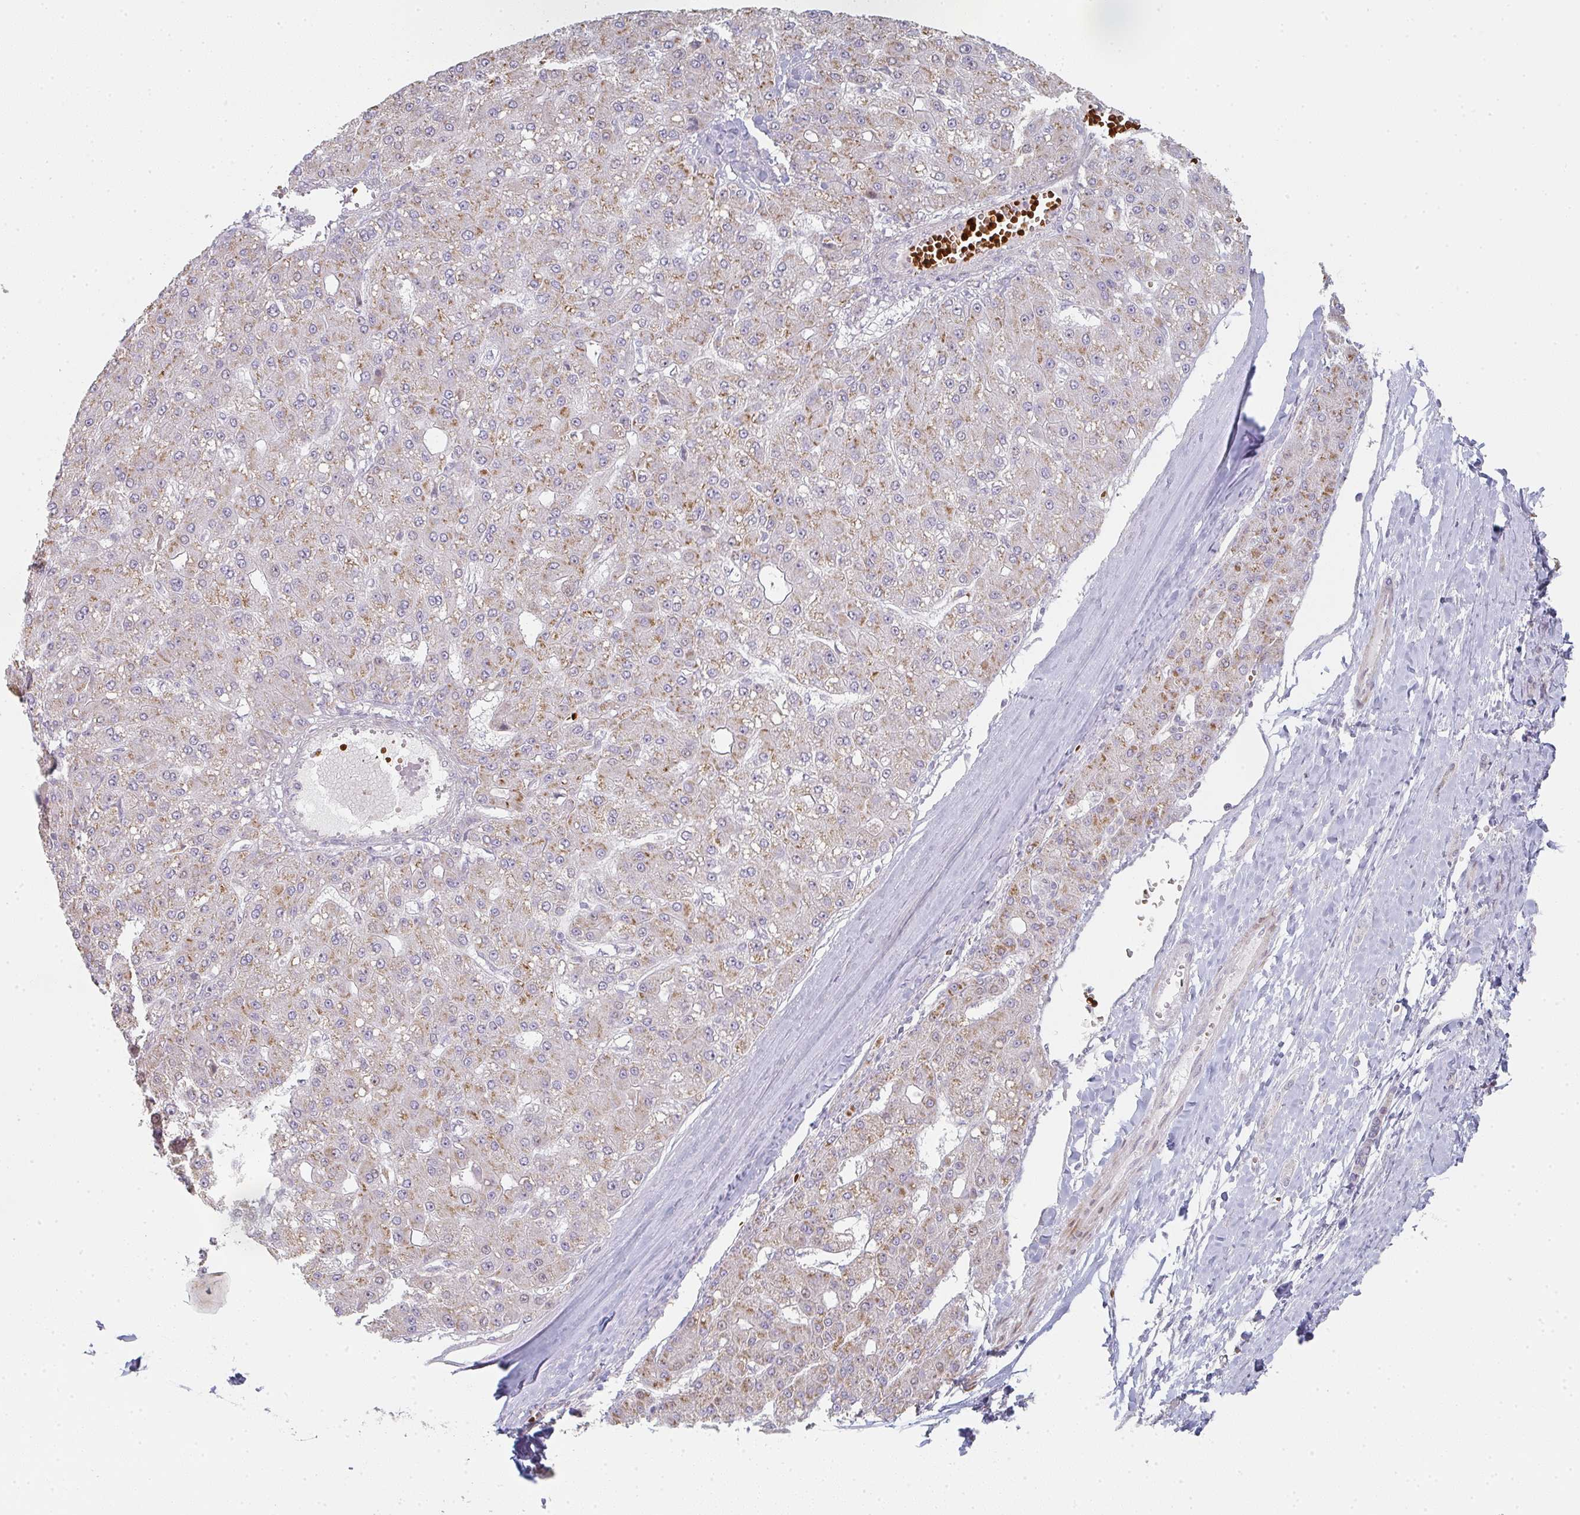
{"staining": {"intensity": "moderate", "quantity": ">75%", "location": "cytoplasmic/membranous"}, "tissue": "liver cancer", "cell_type": "Tumor cells", "image_type": "cancer", "snomed": [{"axis": "morphology", "description": "Carcinoma, Hepatocellular, NOS"}, {"axis": "topography", "description": "Liver"}], "caption": "Moderate cytoplasmic/membranous protein staining is identified in approximately >75% of tumor cells in hepatocellular carcinoma (liver).", "gene": "ZNF526", "patient": {"sex": "male", "age": 67}}